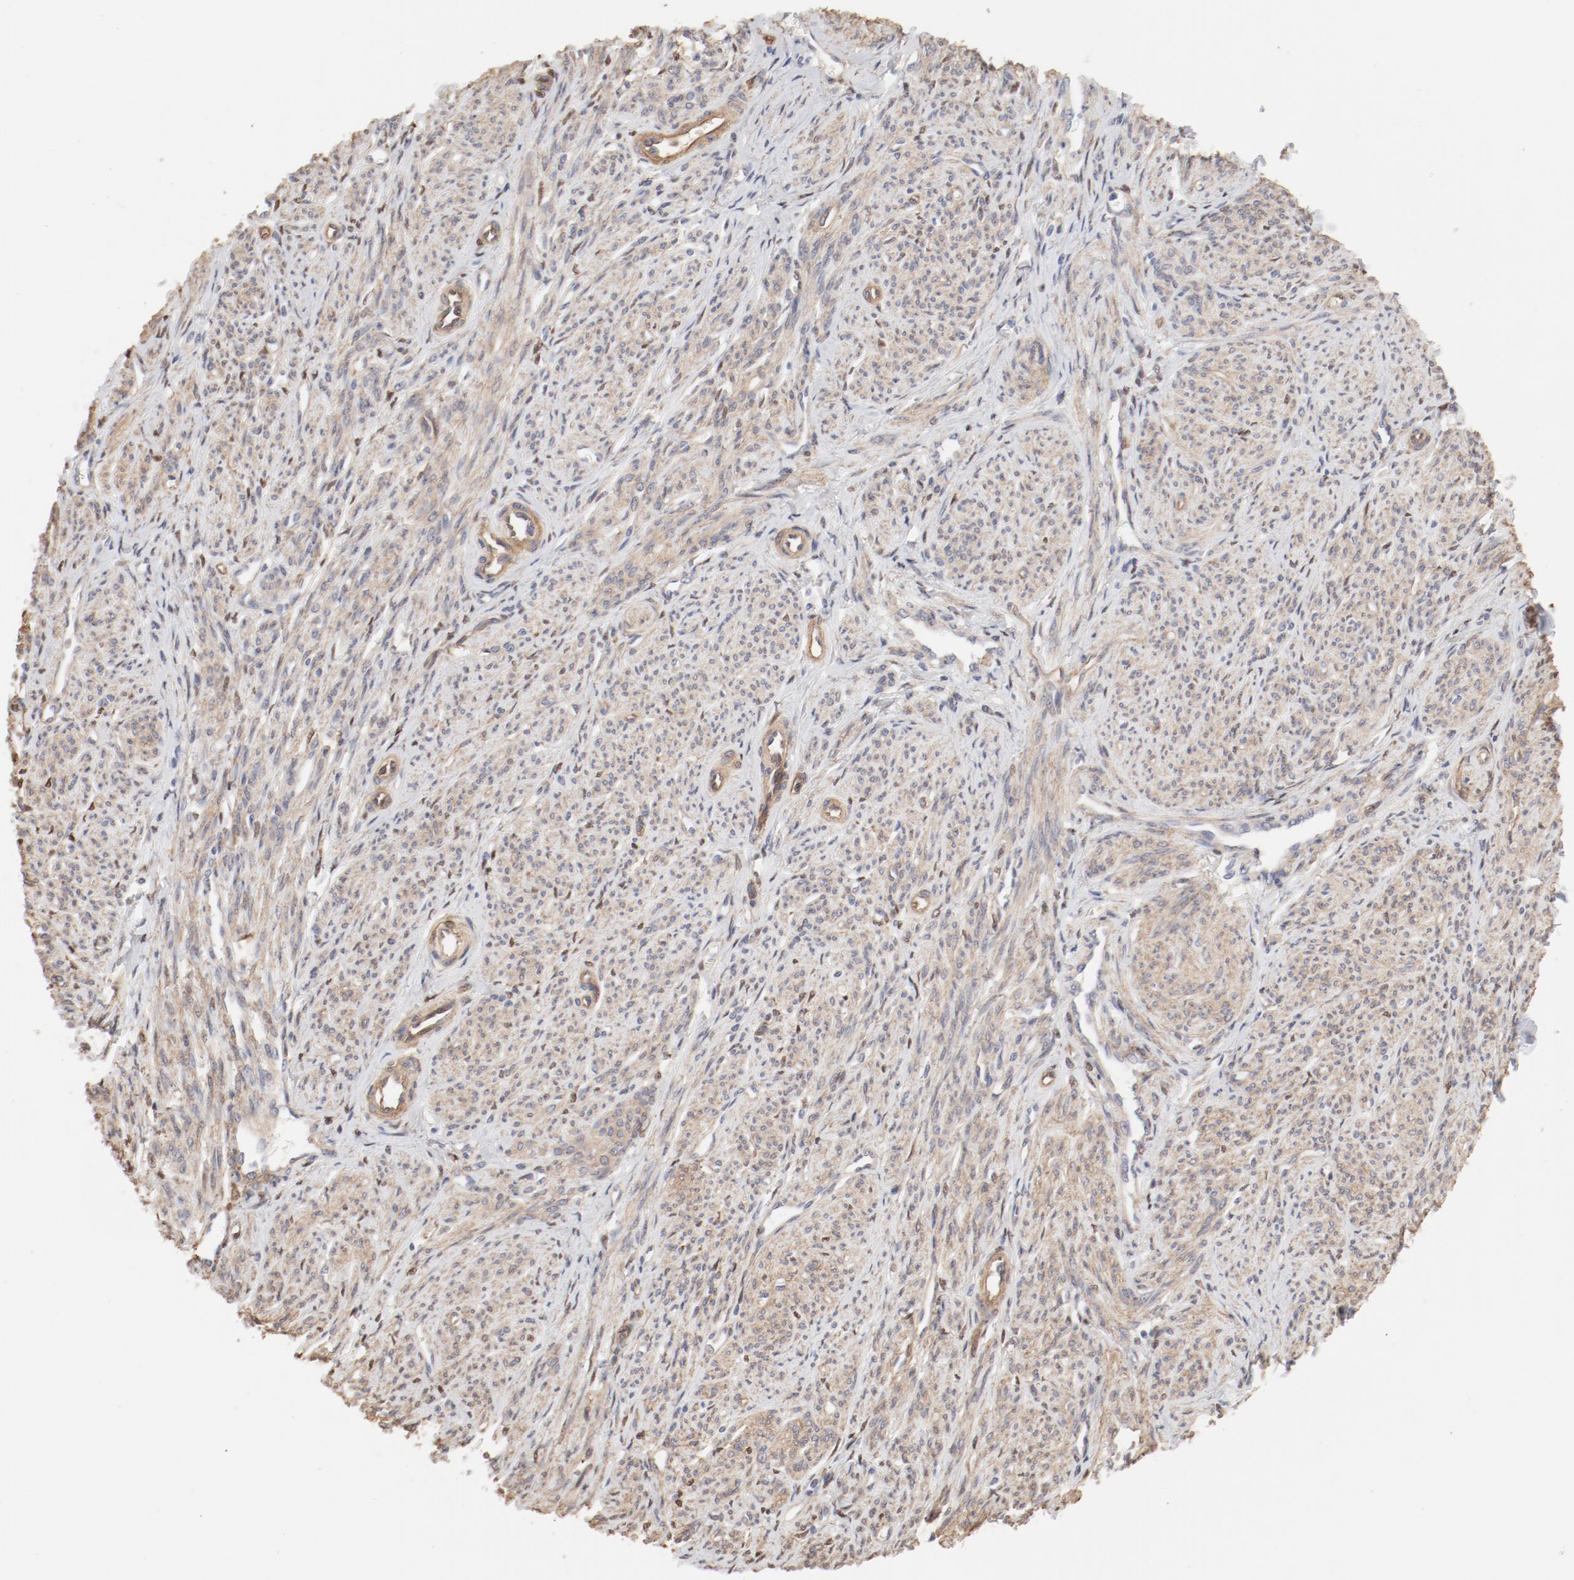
{"staining": {"intensity": "weak", "quantity": ">75%", "location": "cytoplasmic/membranous"}, "tissue": "smooth muscle", "cell_type": "Smooth muscle cells", "image_type": "normal", "snomed": [{"axis": "morphology", "description": "Normal tissue, NOS"}, {"axis": "topography", "description": "Smooth muscle"}], "caption": "Protein analysis of benign smooth muscle demonstrates weak cytoplasmic/membranous expression in approximately >75% of smooth muscle cells. Using DAB (brown) and hematoxylin (blue) stains, captured at high magnification using brightfield microscopy.", "gene": "MAGED4B", "patient": {"sex": "female", "age": 65}}